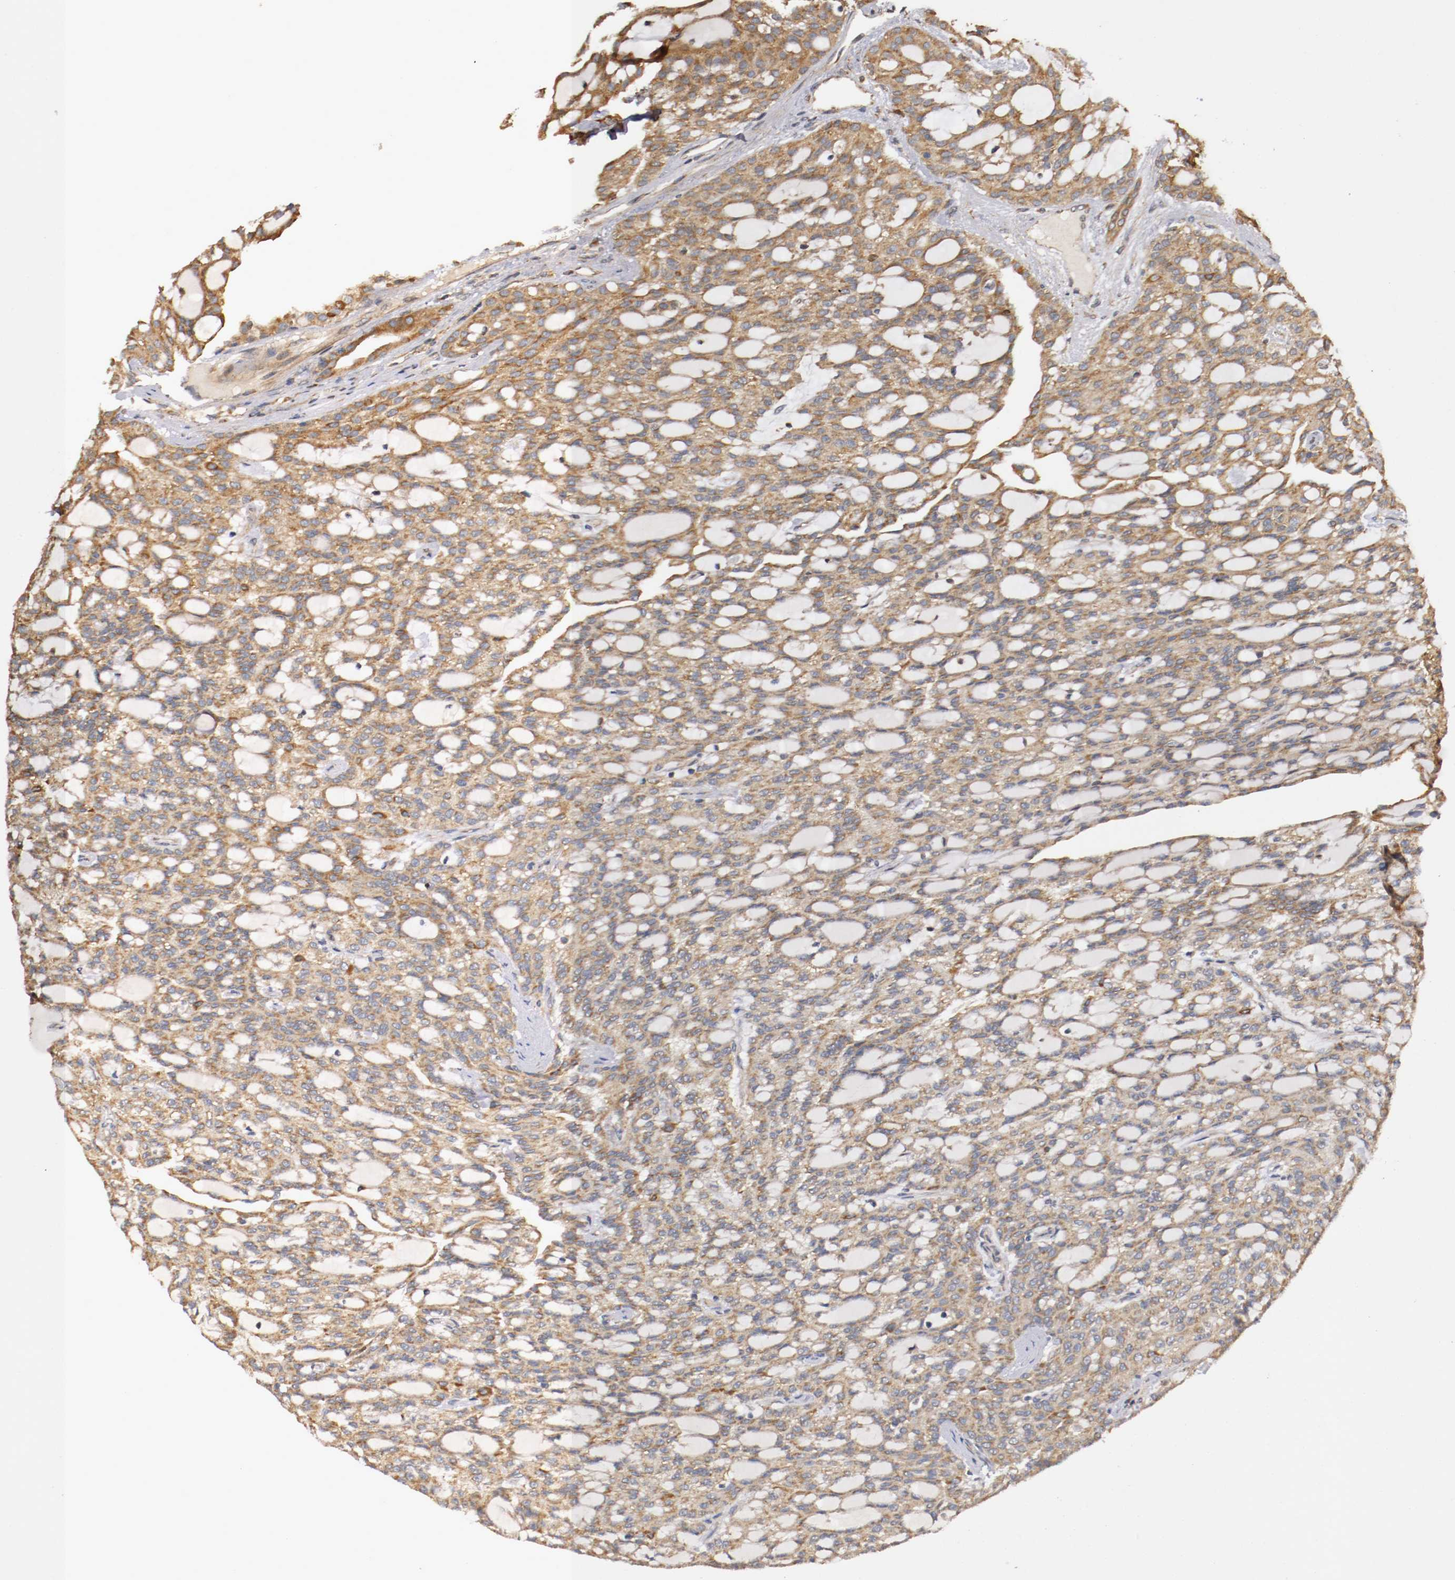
{"staining": {"intensity": "moderate", "quantity": ">75%", "location": "cytoplasmic/membranous"}, "tissue": "renal cancer", "cell_type": "Tumor cells", "image_type": "cancer", "snomed": [{"axis": "morphology", "description": "Adenocarcinoma, NOS"}, {"axis": "topography", "description": "Kidney"}], "caption": "IHC (DAB) staining of adenocarcinoma (renal) shows moderate cytoplasmic/membranous protein staining in about >75% of tumor cells.", "gene": "VEZT", "patient": {"sex": "male", "age": 63}}